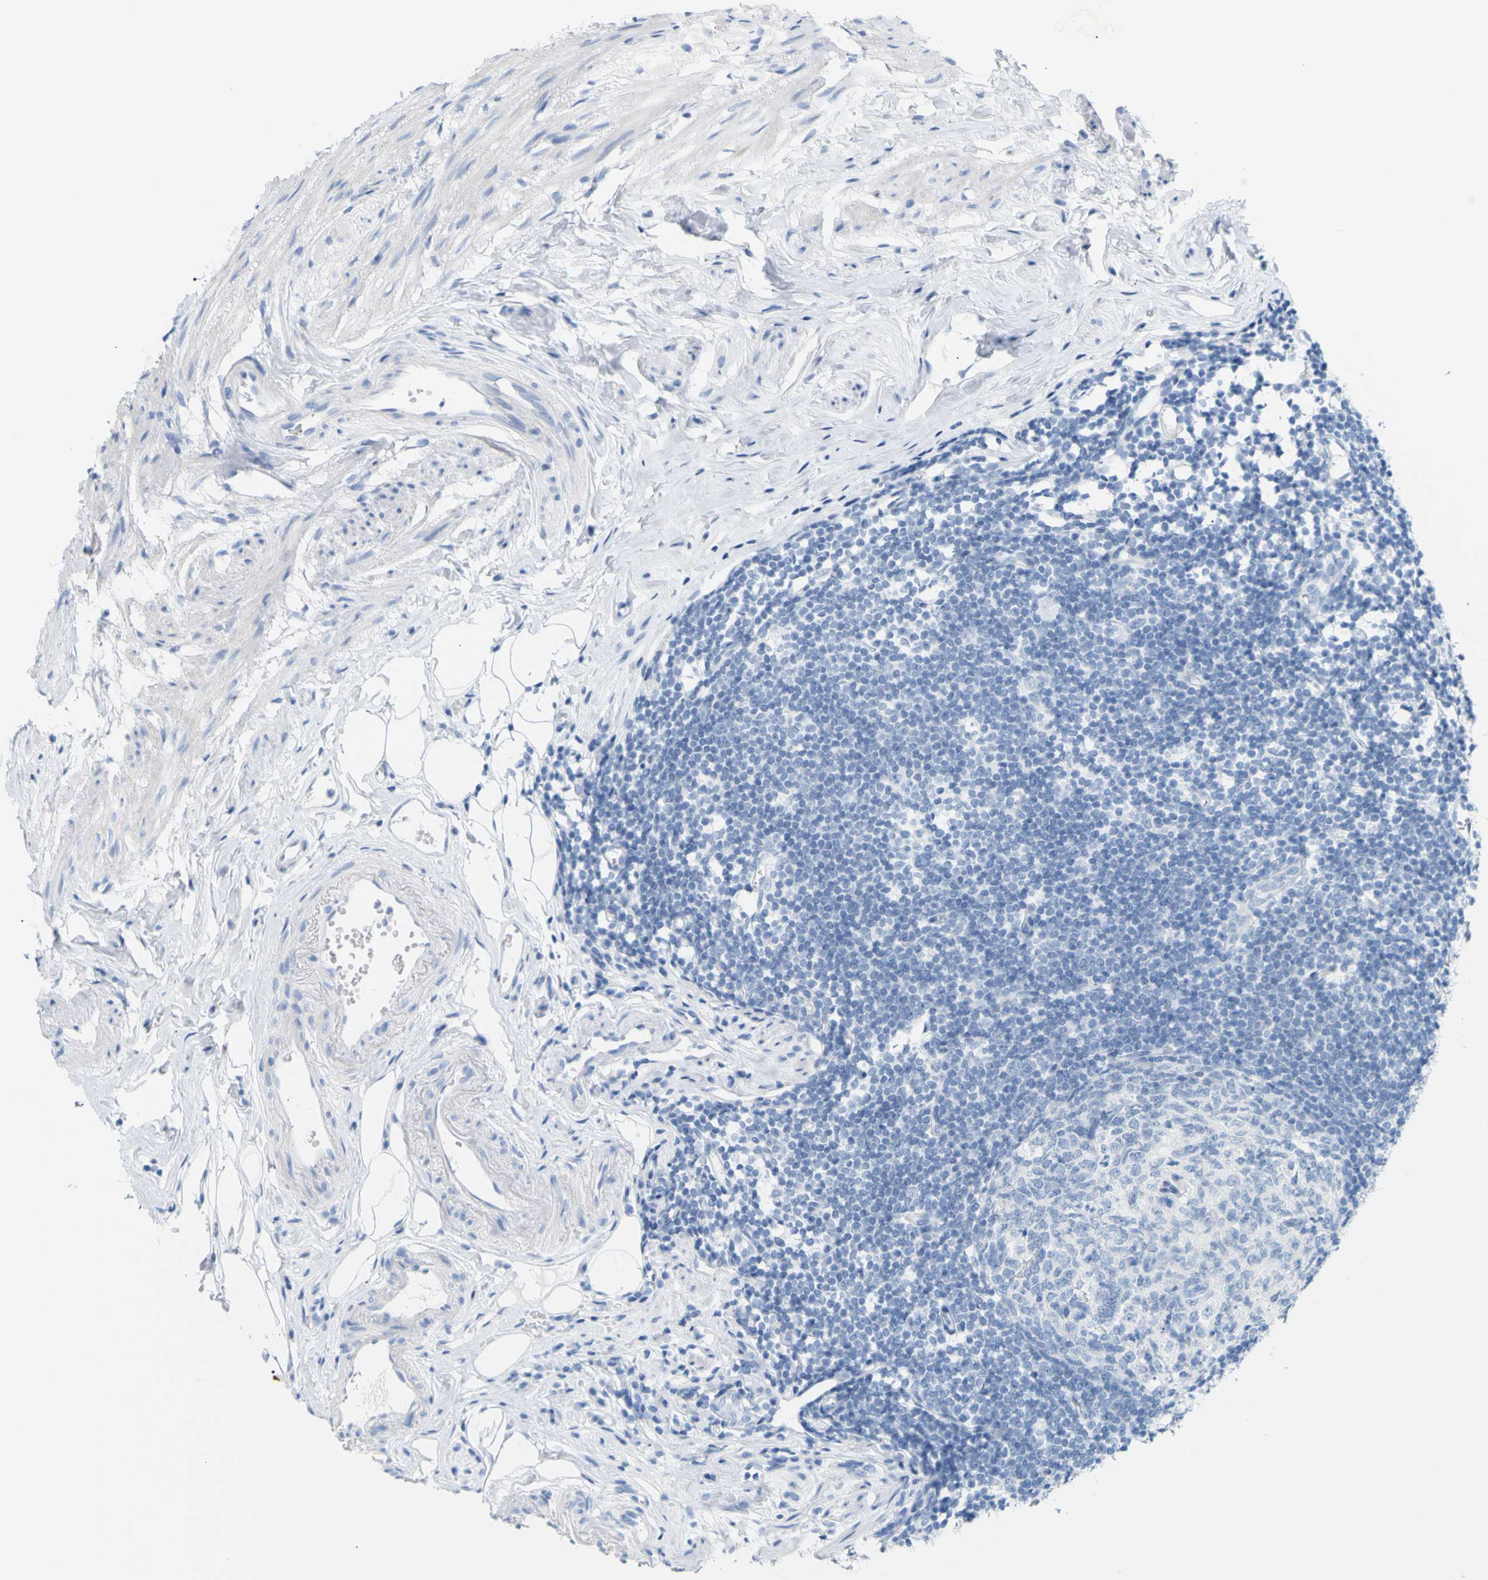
{"staining": {"intensity": "negative", "quantity": "none", "location": "none"}, "tissue": "appendix", "cell_type": "Glandular cells", "image_type": "normal", "snomed": [{"axis": "morphology", "description": "Normal tissue, NOS"}, {"axis": "topography", "description": "Appendix"}], "caption": "Immunohistochemistry (IHC) photomicrograph of unremarkable appendix stained for a protein (brown), which reveals no expression in glandular cells.", "gene": "OPN1SW", "patient": {"sex": "female", "age": 77}}